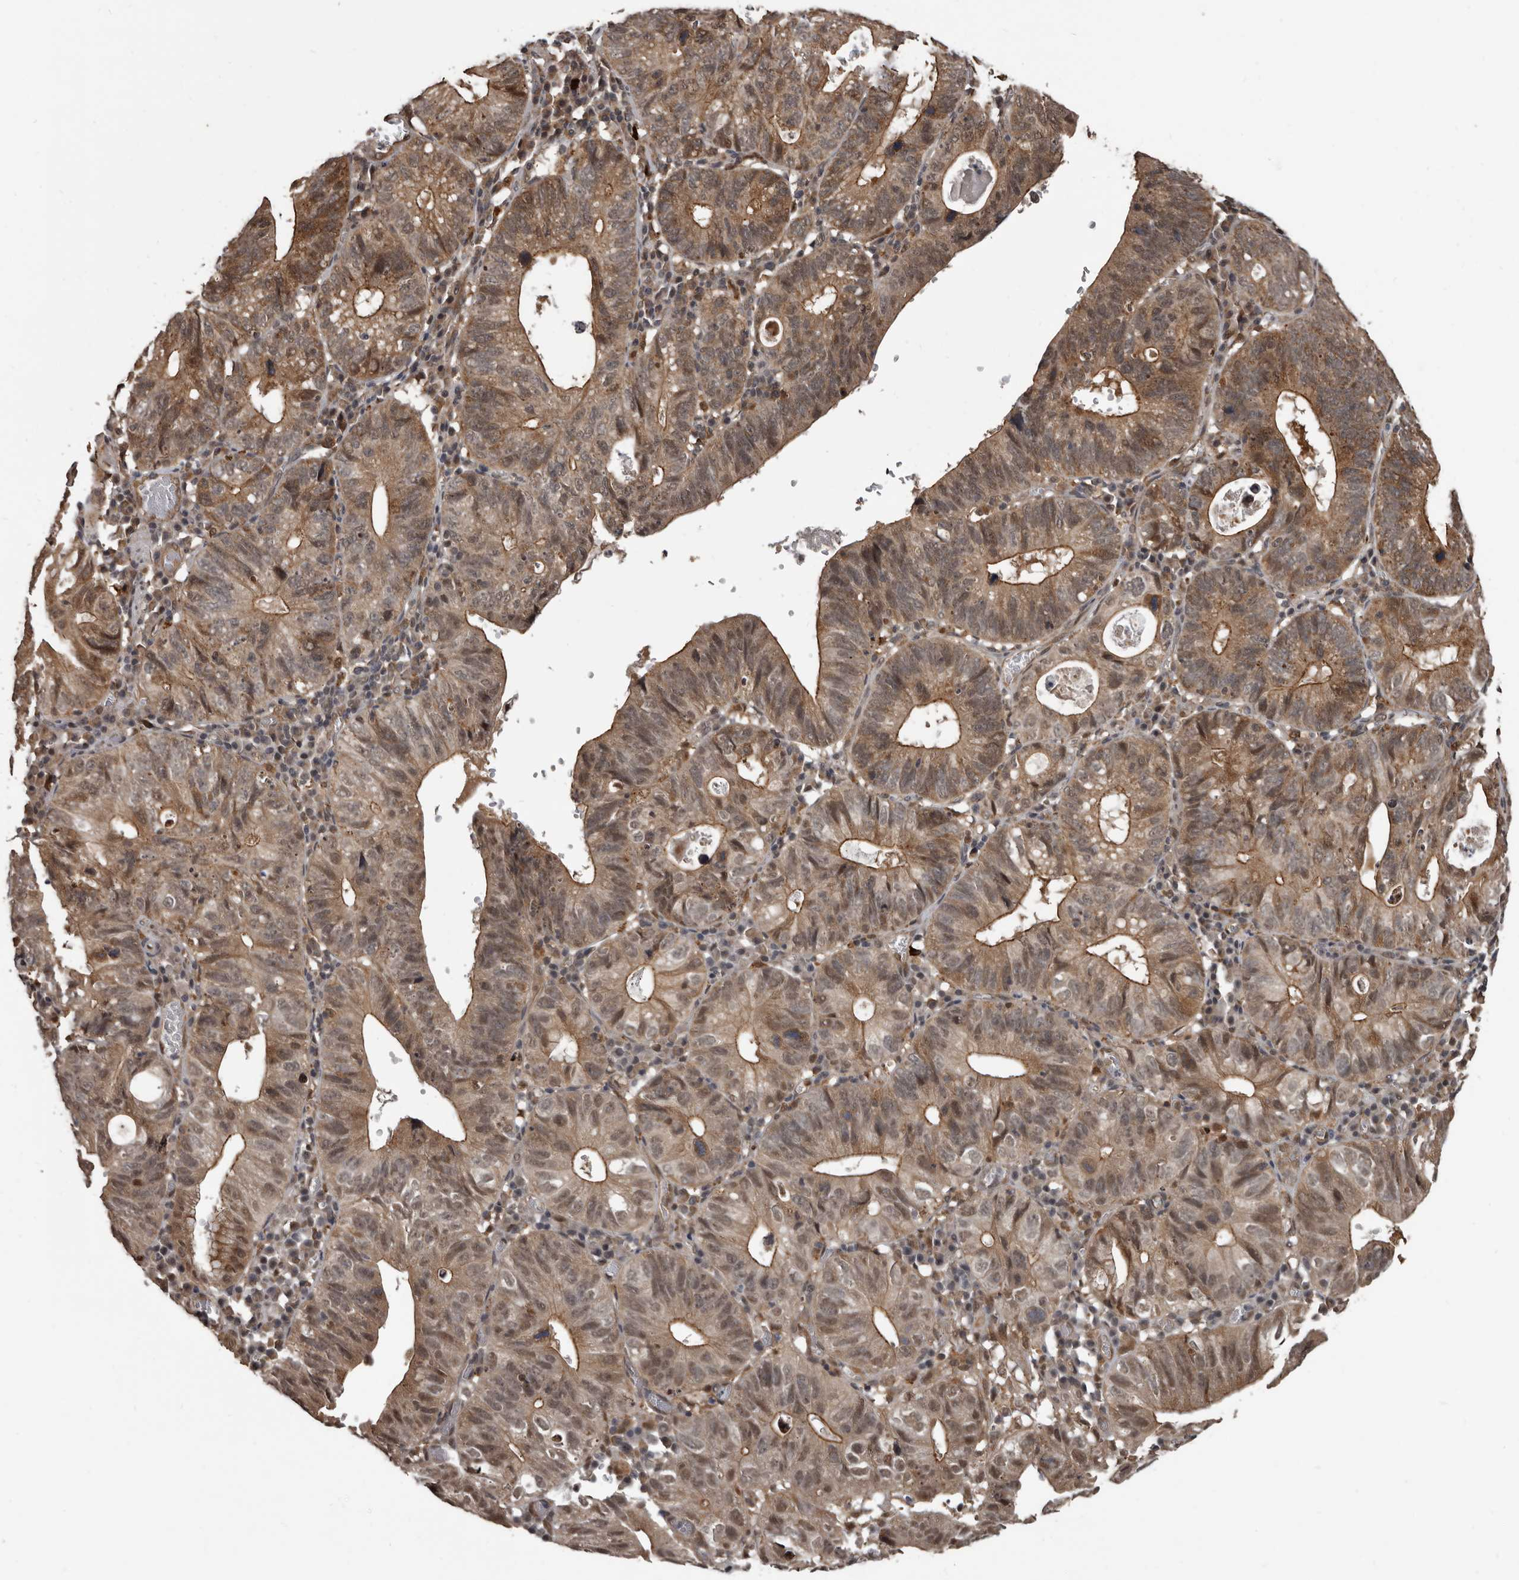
{"staining": {"intensity": "weak", "quantity": ">75%", "location": "cytoplasmic/membranous,nuclear"}, "tissue": "stomach cancer", "cell_type": "Tumor cells", "image_type": "cancer", "snomed": [{"axis": "morphology", "description": "Adenocarcinoma, NOS"}, {"axis": "topography", "description": "Stomach"}], "caption": "Immunohistochemical staining of human stomach cancer exhibits low levels of weak cytoplasmic/membranous and nuclear protein expression in approximately >75% of tumor cells.", "gene": "AHR", "patient": {"sex": "male", "age": 59}}